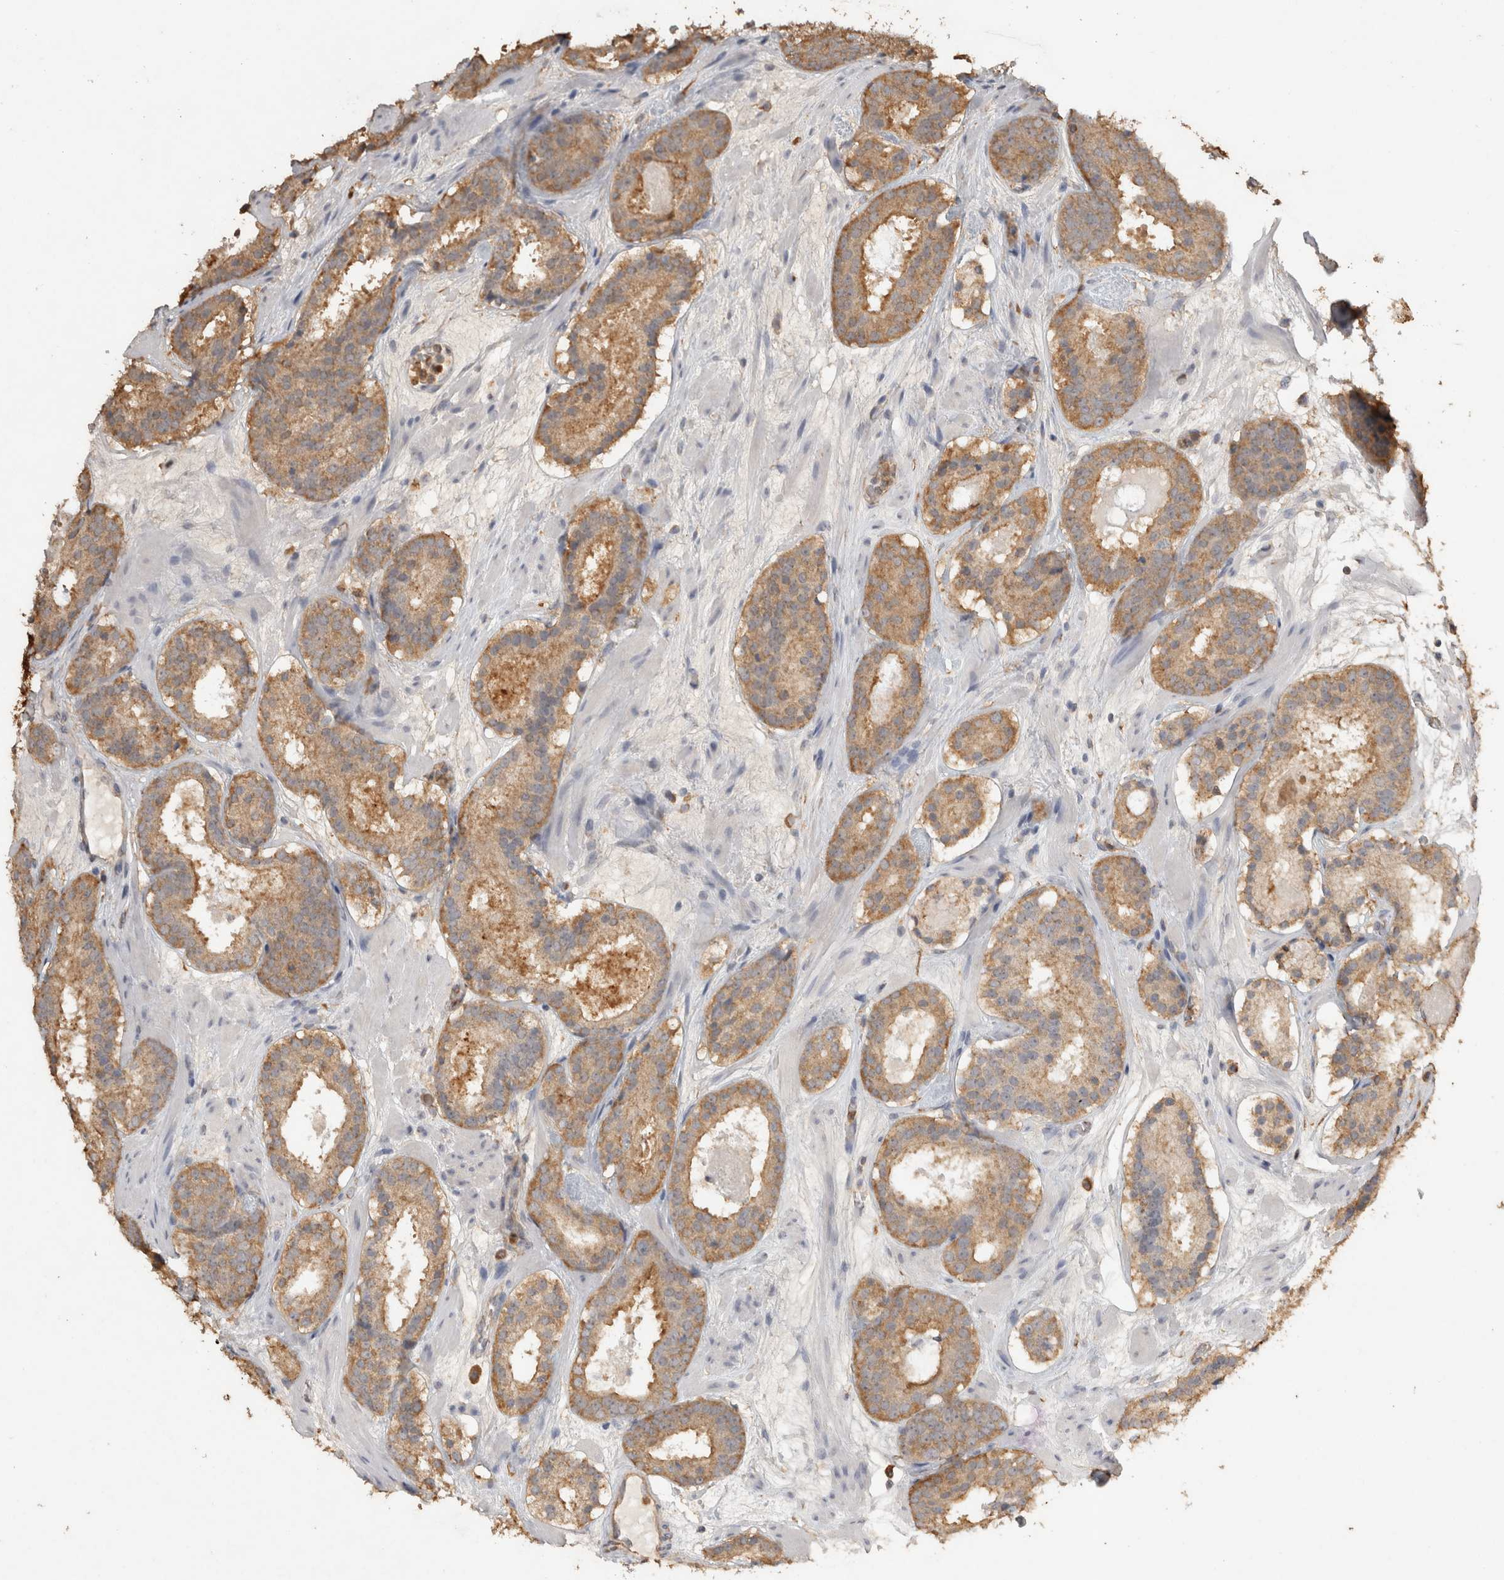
{"staining": {"intensity": "moderate", "quantity": ">75%", "location": "cytoplasmic/membranous"}, "tissue": "prostate cancer", "cell_type": "Tumor cells", "image_type": "cancer", "snomed": [{"axis": "morphology", "description": "Adenocarcinoma, Low grade"}, {"axis": "topography", "description": "Prostate"}], "caption": "Tumor cells exhibit medium levels of moderate cytoplasmic/membranous staining in approximately >75% of cells in prostate low-grade adenocarcinoma.", "gene": "REPS2", "patient": {"sex": "male", "age": 69}}